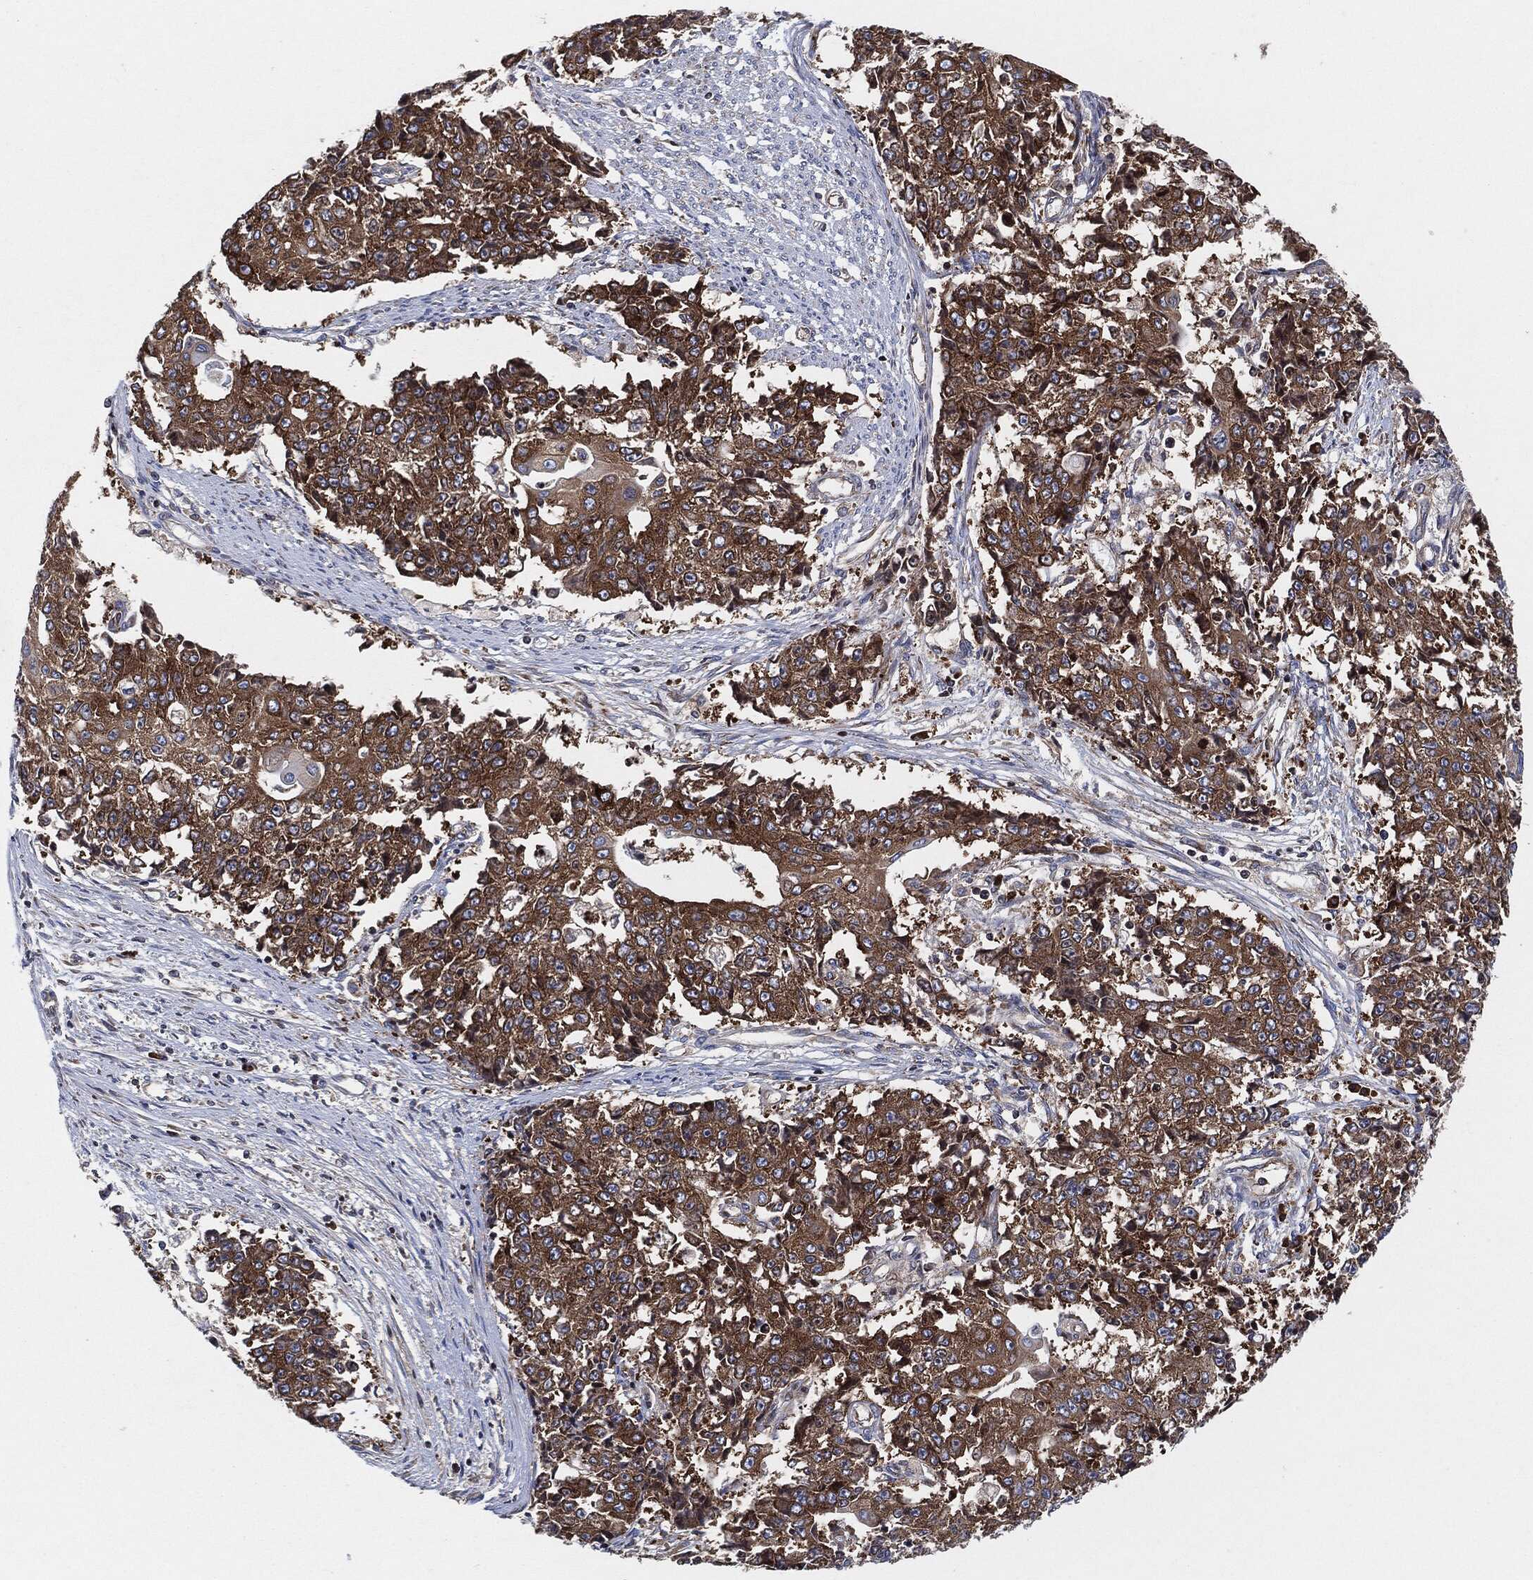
{"staining": {"intensity": "moderate", "quantity": ">75%", "location": "cytoplasmic/membranous"}, "tissue": "ovarian cancer", "cell_type": "Tumor cells", "image_type": "cancer", "snomed": [{"axis": "morphology", "description": "Carcinoma, endometroid"}, {"axis": "topography", "description": "Ovary"}], "caption": "A brown stain shows moderate cytoplasmic/membranous staining of a protein in human endometroid carcinoma (ovarian) tumor cells. The protein of interest is shown in brown color, while the nuclei are stained blue.", "gene": "EIF2S2", "patient": {"sex": "female", "age": 42}}